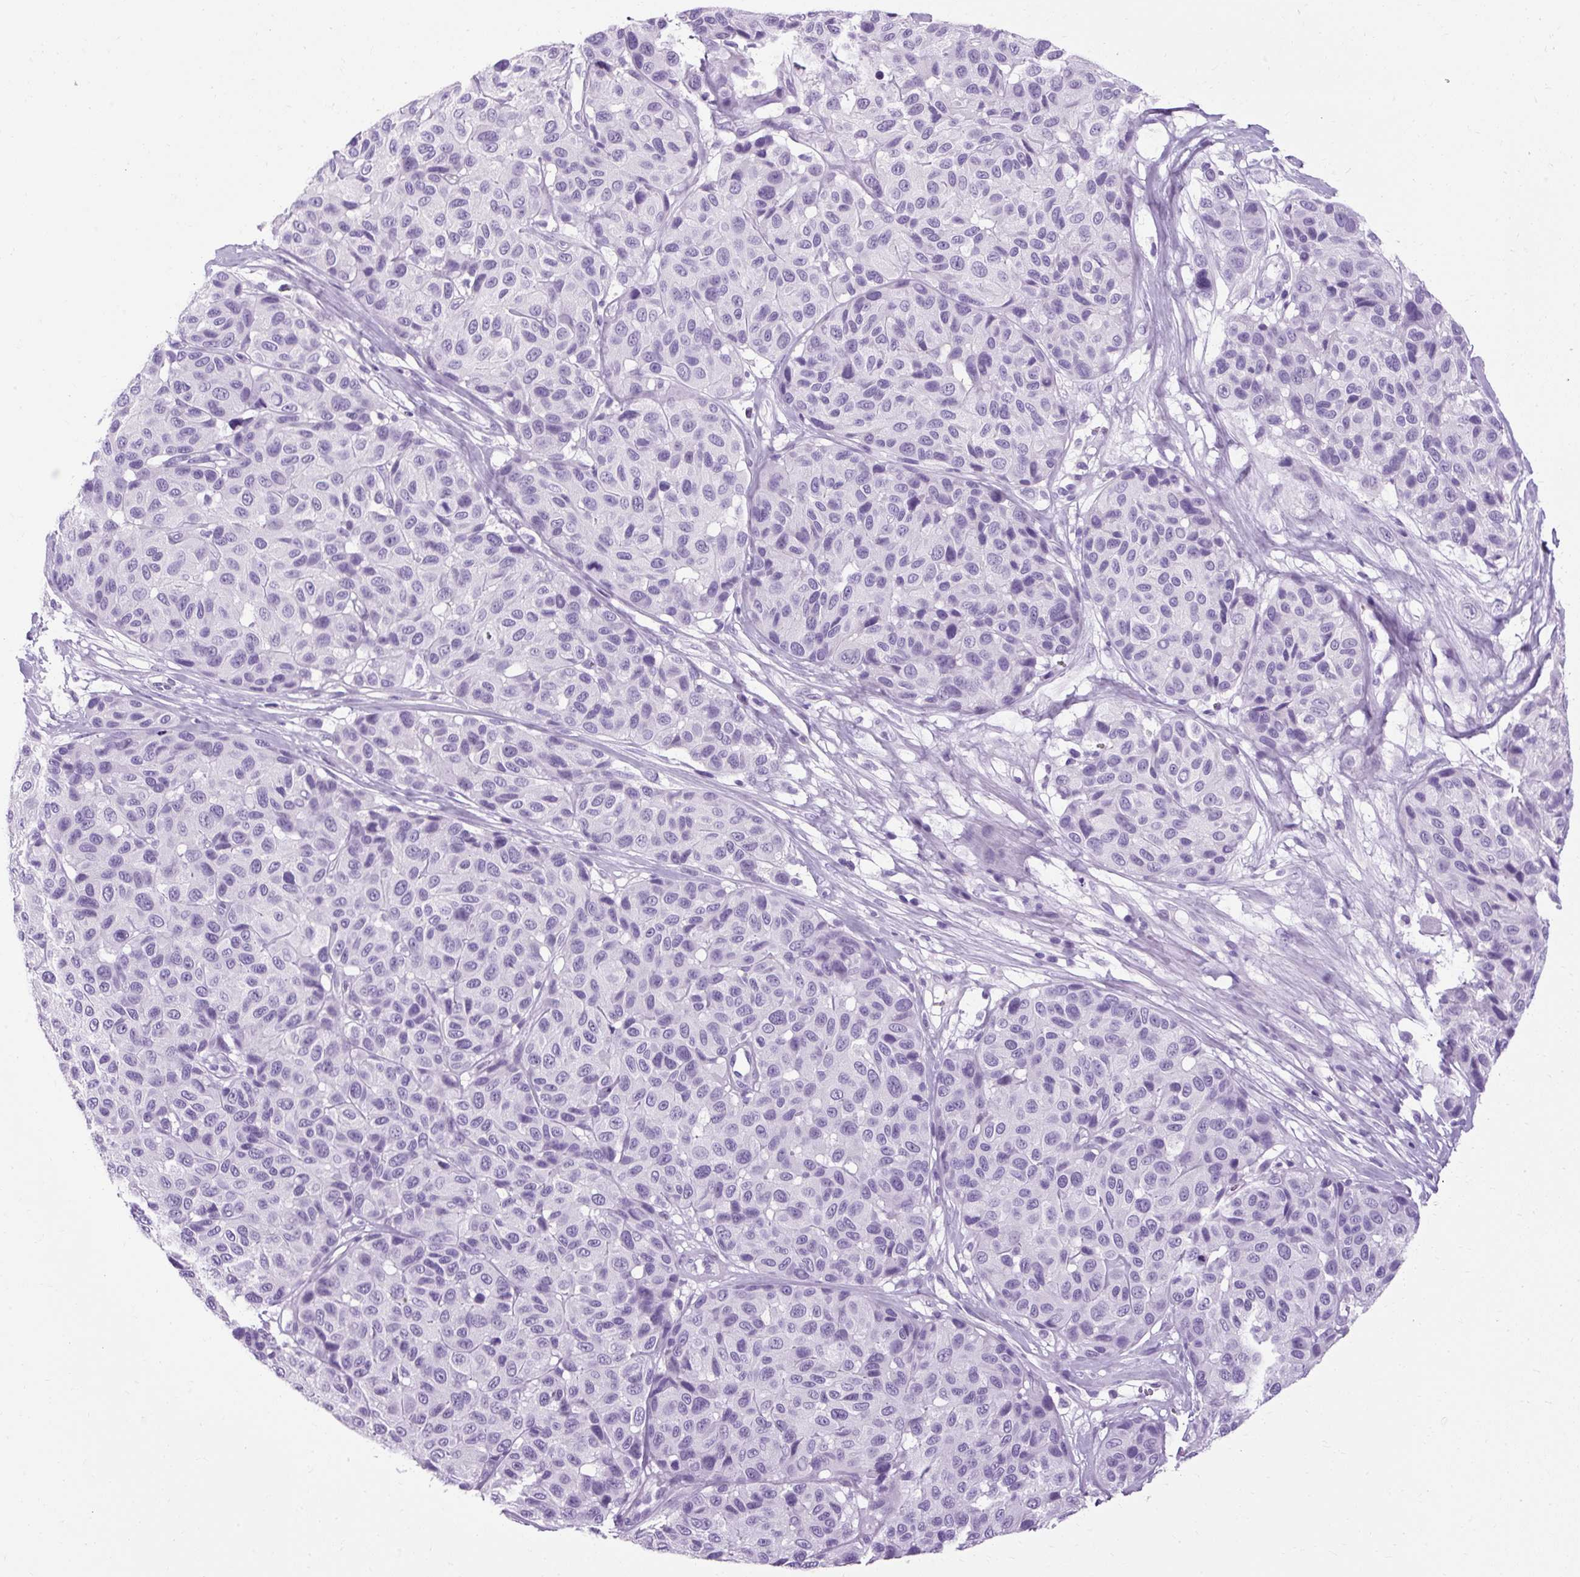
{"staining": {"intensity": "negative", "quantity": "none", "location": "none"}, "tissue": "melanoma", "cell_type": "Tumor cells", "image_type": "cancer", "snomed": [{"axis": "morphology", "description": "Malignant melanoma, NOS"}, {"axis": "topography", "description": "Skin"}], "caption": "Protein analysis of malignant melanoma demonstrates no significant staining in tumor cells.", "gene": "B3GNT4", "patient": {"sex": "female", "age": 66}}